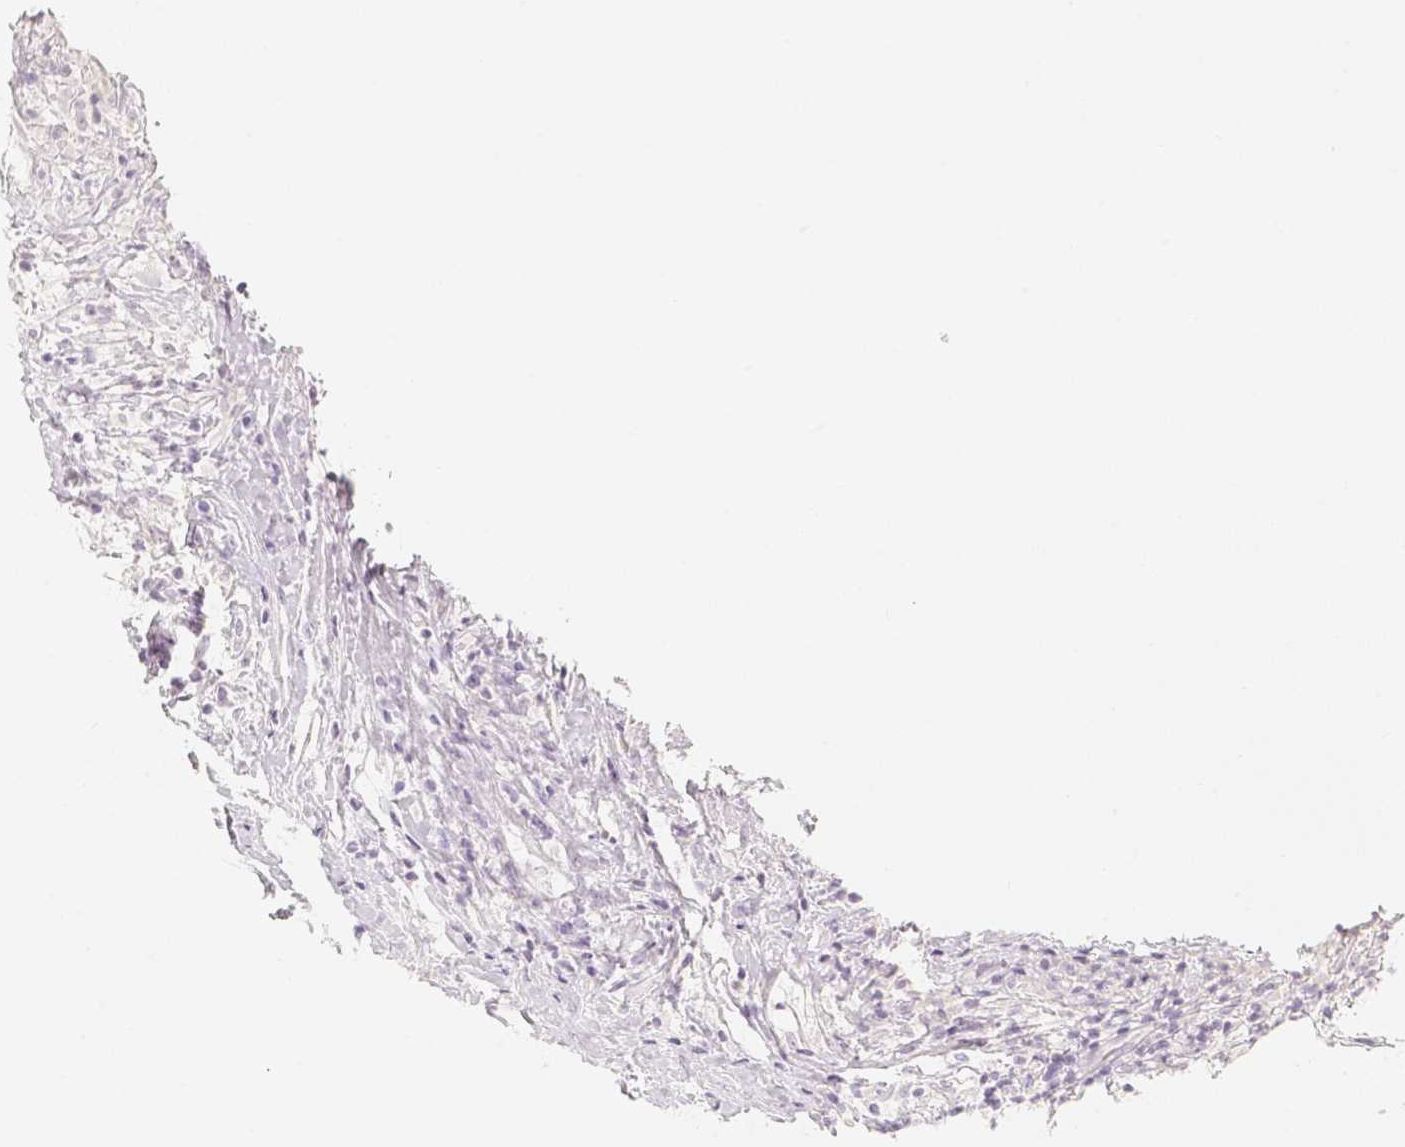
{"staining": {"intensity": "negative", "quantity": "none", "location": "none"}, "tissue": "testis cancer", "cell_type": "Tumor cells", "image_type": "cancer", "snomed": [{"axis": "morphology", "description": "Seminoma, NOS"}, {"axis": "topography", "description": "Testis"}], "caption": "Tumor cells are negative for protein expression in human testis cancer.", "gene": "SLC18A1", "patient": {"sex": "male", "age": 46}}